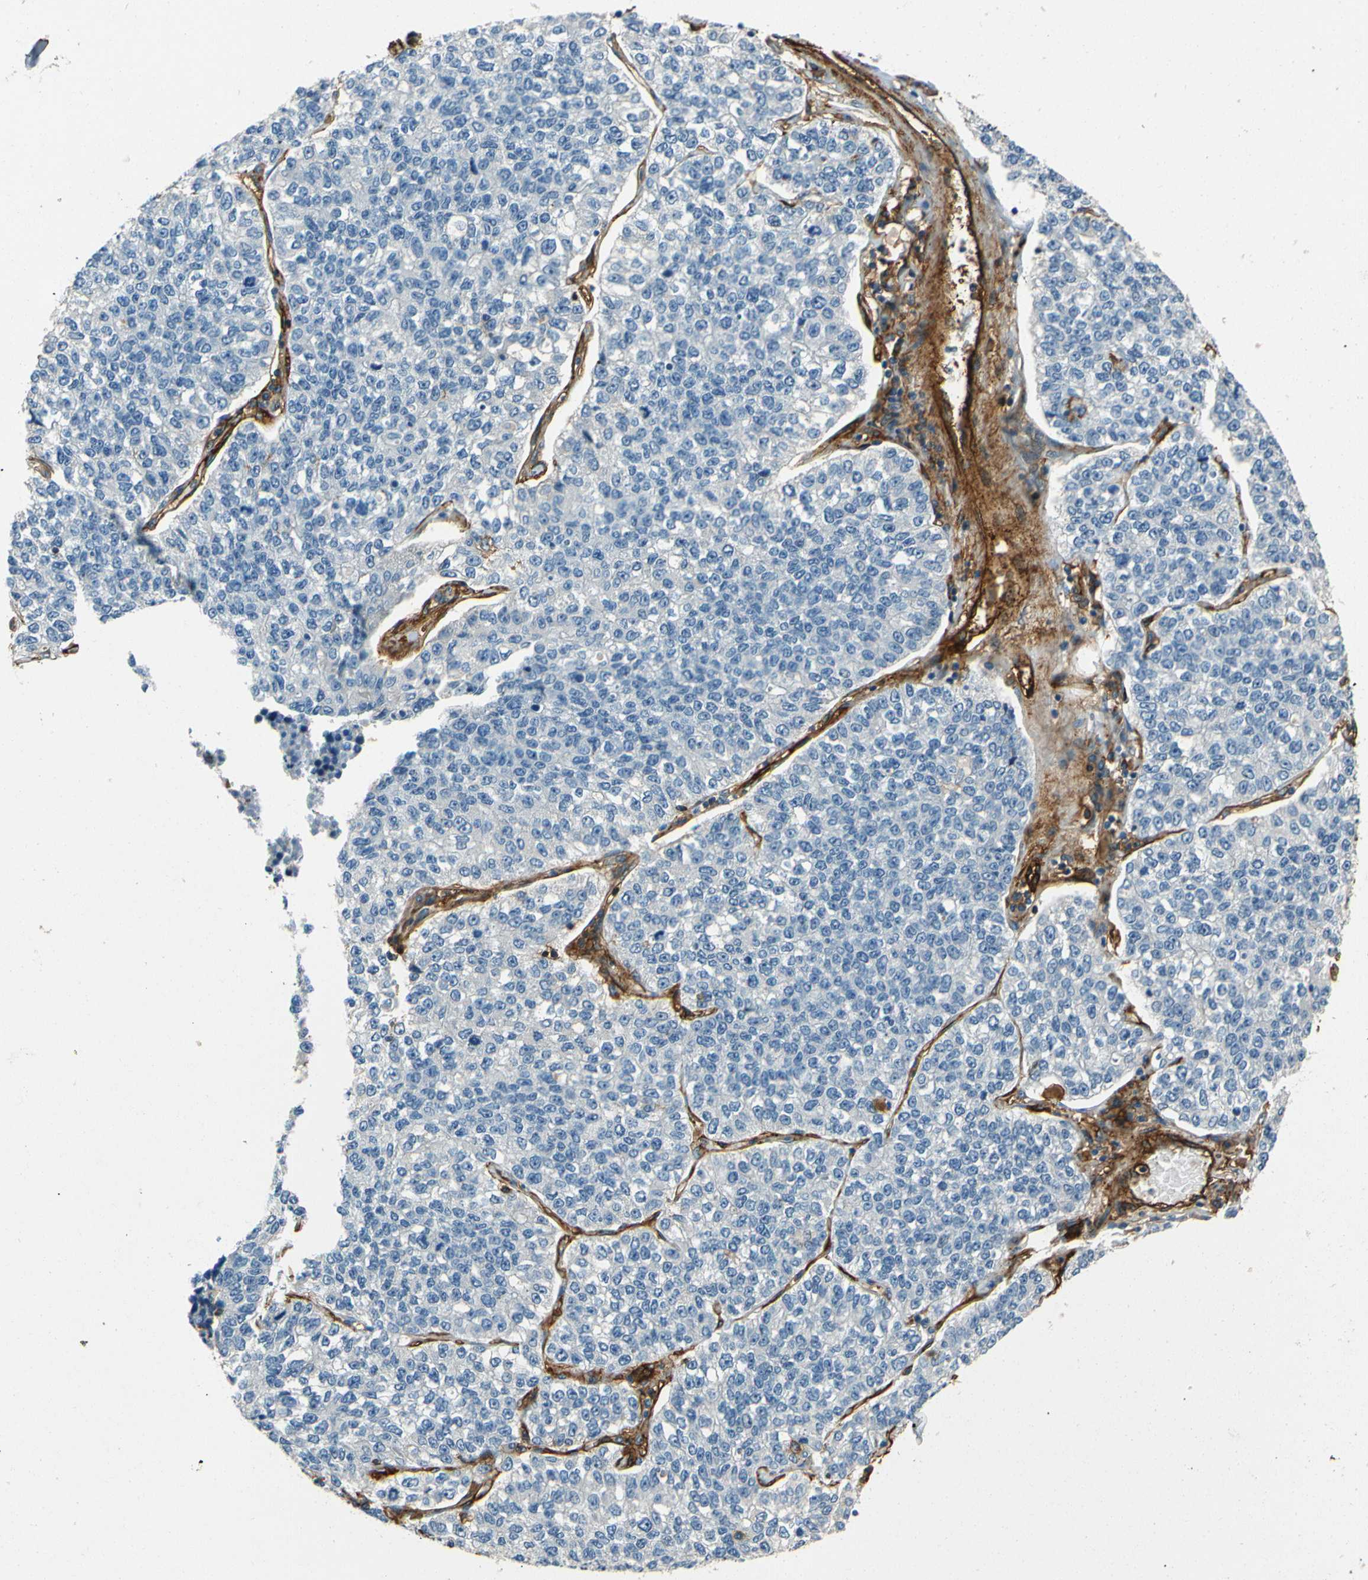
{"staining": {"intensity": "negative", "quantity": "none", "location": "none"}, "tissue": "lung cancer", "cell_type": "Tumor cells", "image_type": "cancer", "snomed": [{"axis": "morphology", "description": "Adenocarcinoma, NOS"}, {"axis": "topography", "description": "Lung"}], "caption": "Immunohistochemical staining of human lung cancer (adenocarcinoma) reveals no significant expression in tumor cells.", "gene": "ENTPD1", "patient": {"sex": "male", "age": 49}}